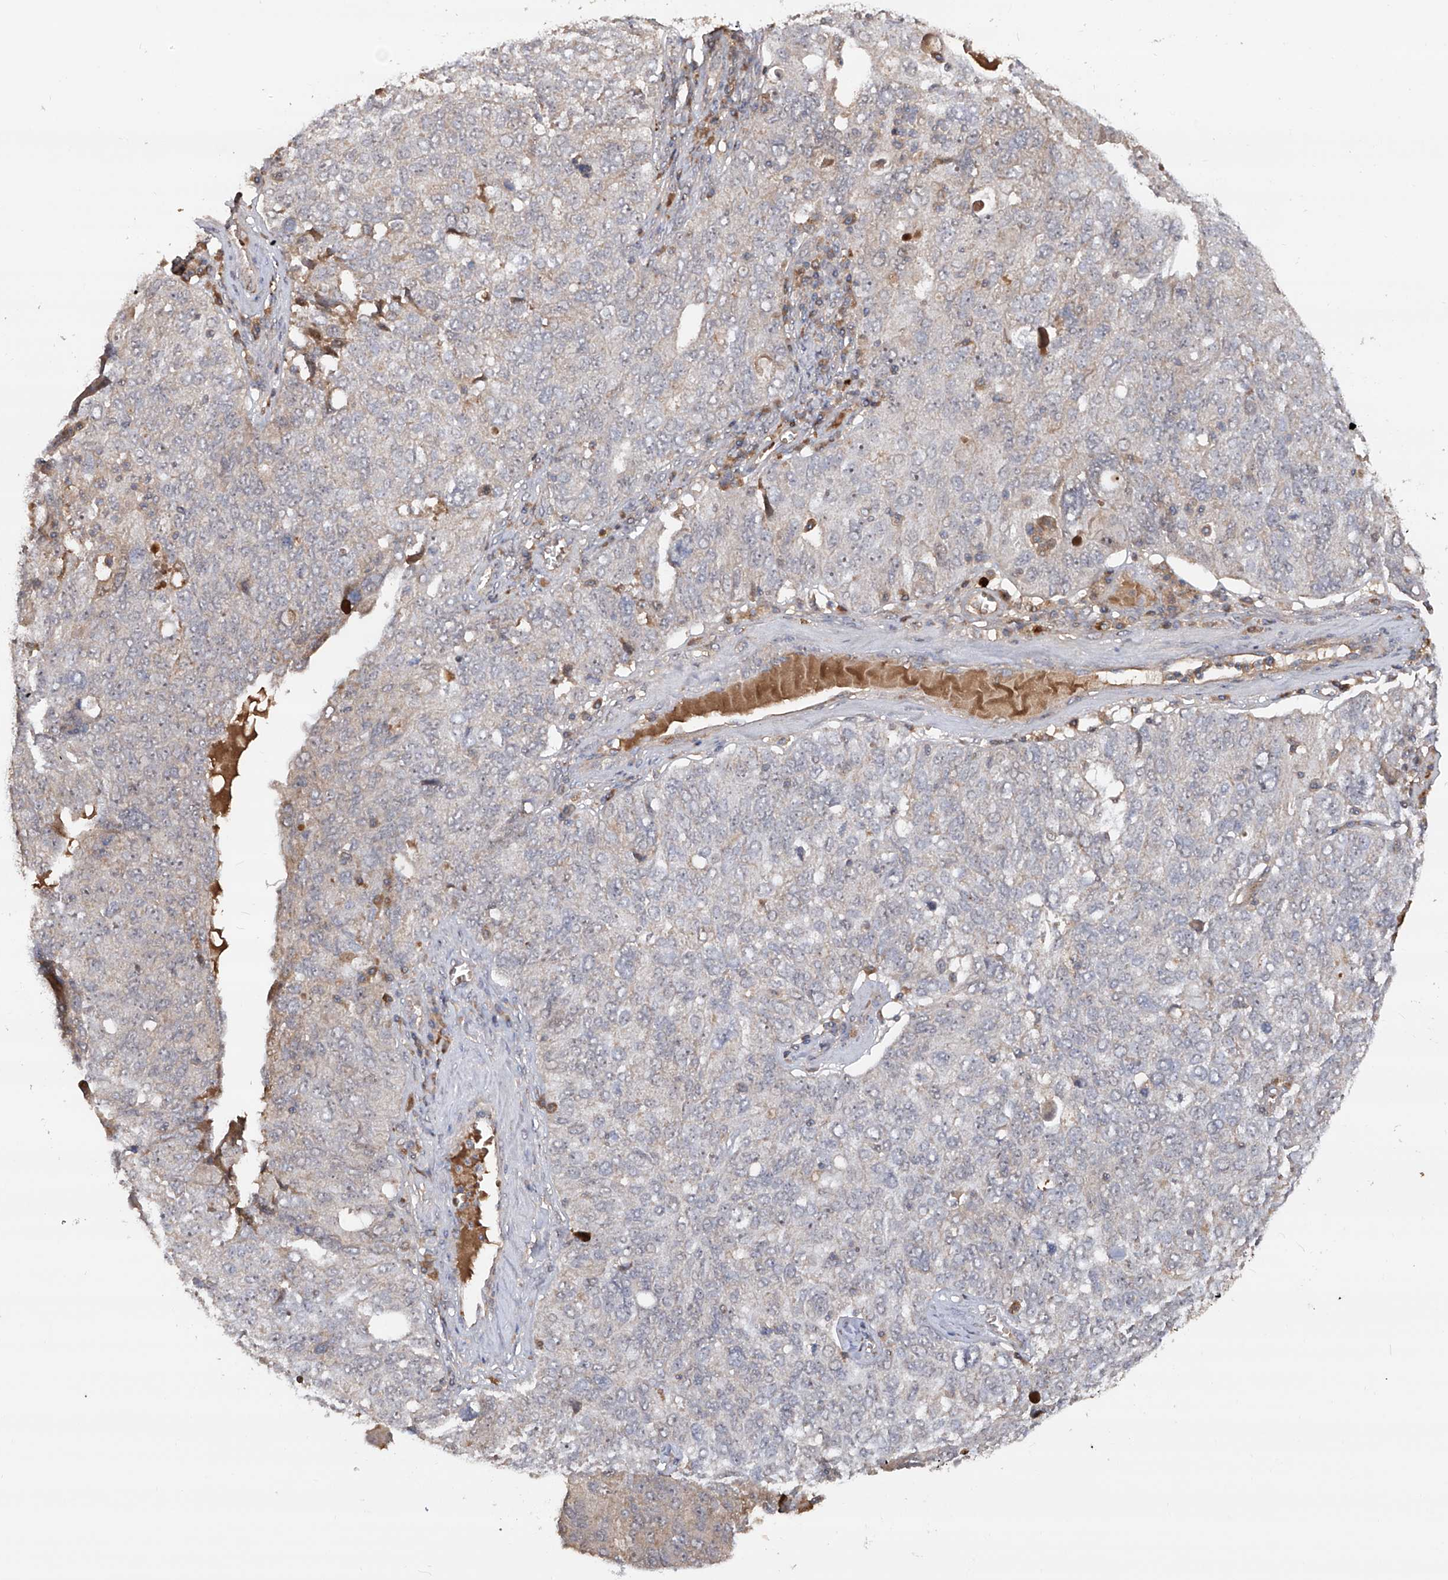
{"staining": {"intensity": "negative", "quantity": "none", "location": "none"}, "tissue": "ovarian cancer", "cell_type": "Tumor cells", "image_type": "cancer", "snomed": [{"axis": "morphology", "description": "Carcinoma, endometroid"}, {"axis": "topography", "description": "Ovary"}], "caption": "Immunohistochemical staining of human ovarian endometroid carcinoma reveals no significant staining in tumor cells. Nuclei are stained in blue.", "gene": "EDN1", "patient": {"sex": "female", "age": 62}}